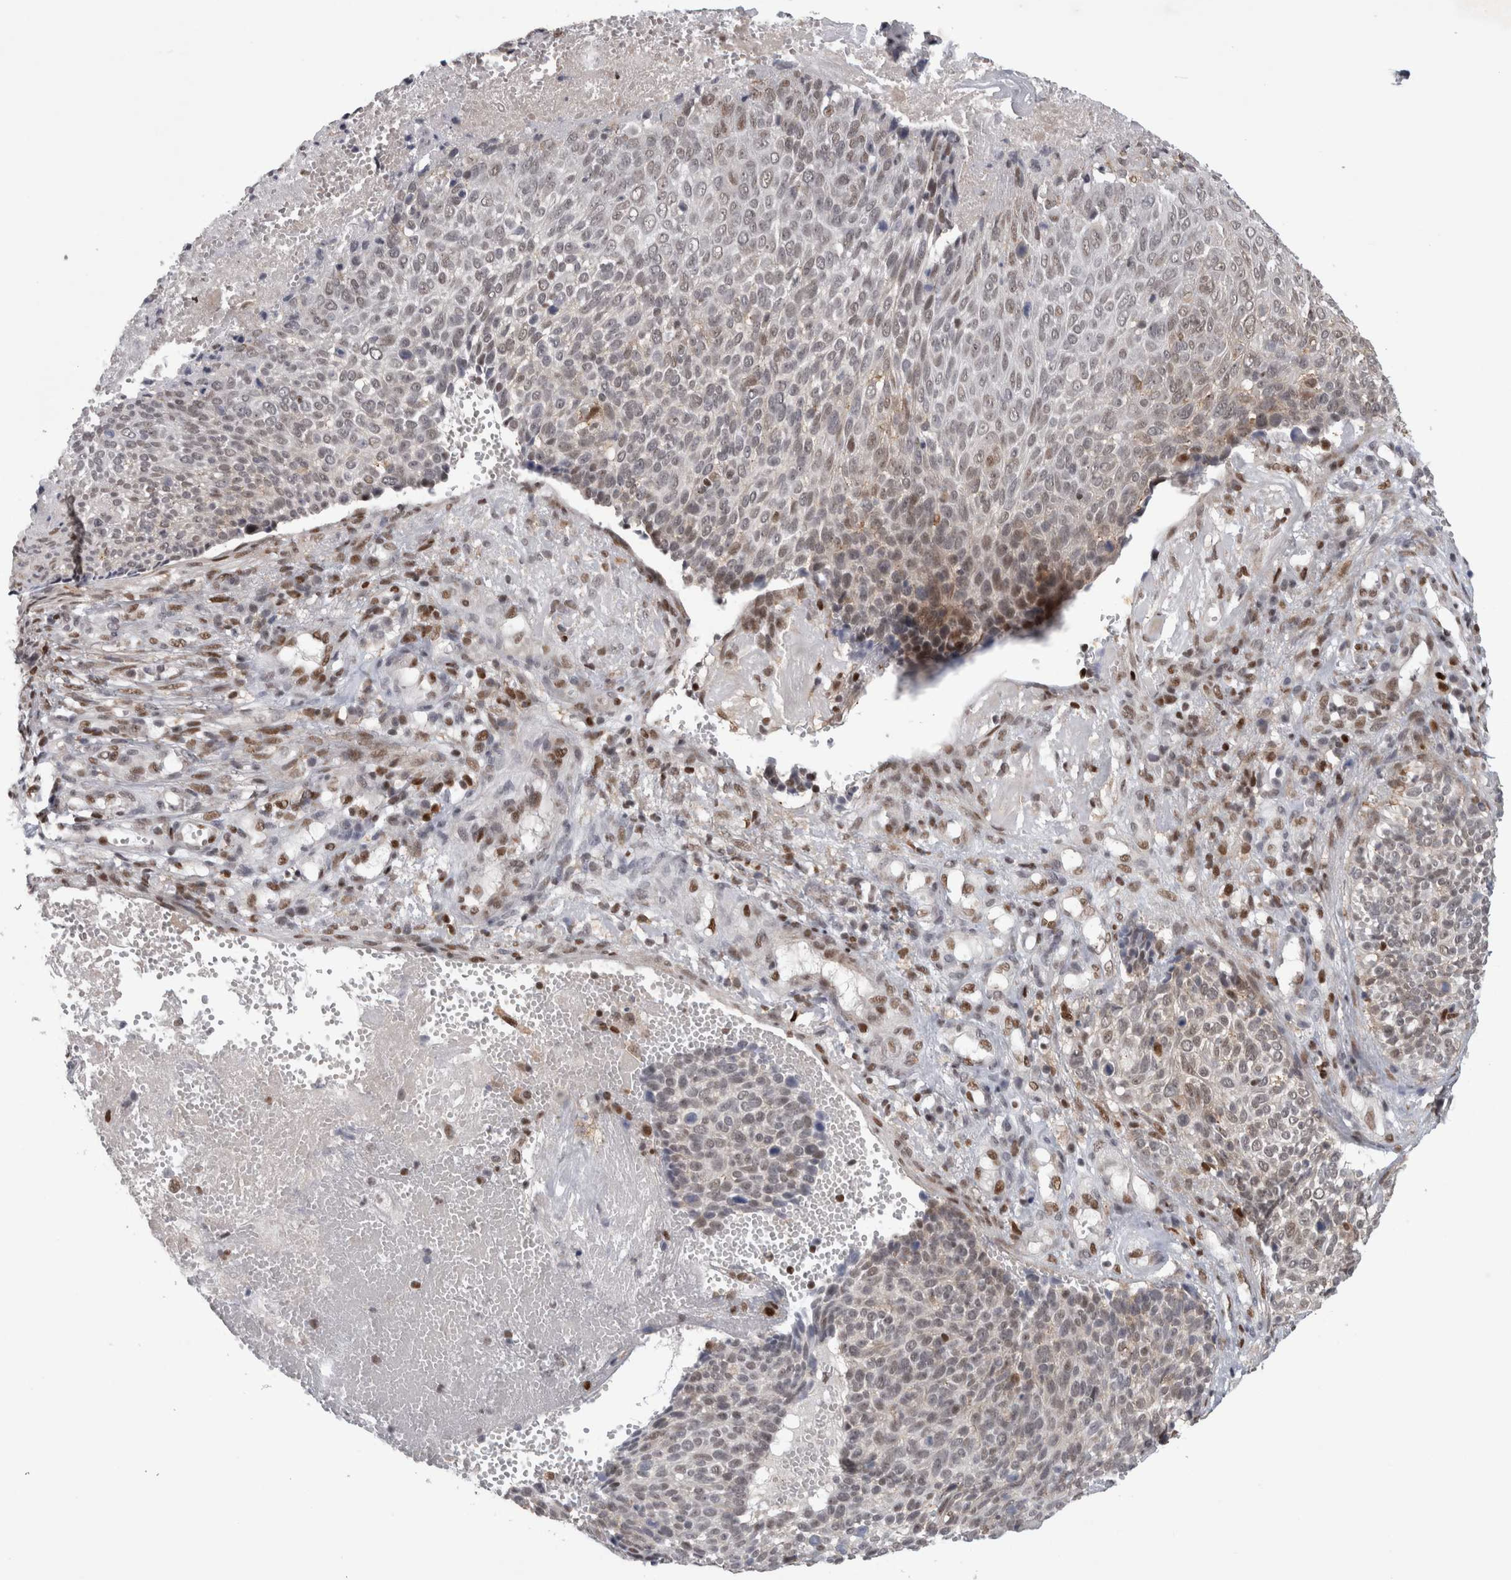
{"staining": {"intensity": "weak", "quantity": "25%-75%", "location": "nuclear"}, "tissue": "cervical cancer", "cell_type": "Tumor cells", "image_type": "cancer", "snomed": [{"axis": "morphology", "description": "Squamous cell carcinoma, NOS"}, {"axis": "topography", "description": "Cervix"}], "caption": "A brown stain shows weak nuclear expression of a protein in cervical squamous cell carcinoma tumor cells.", "gene": "SRARP", "patient": {"sex": "female", "age": 74}}